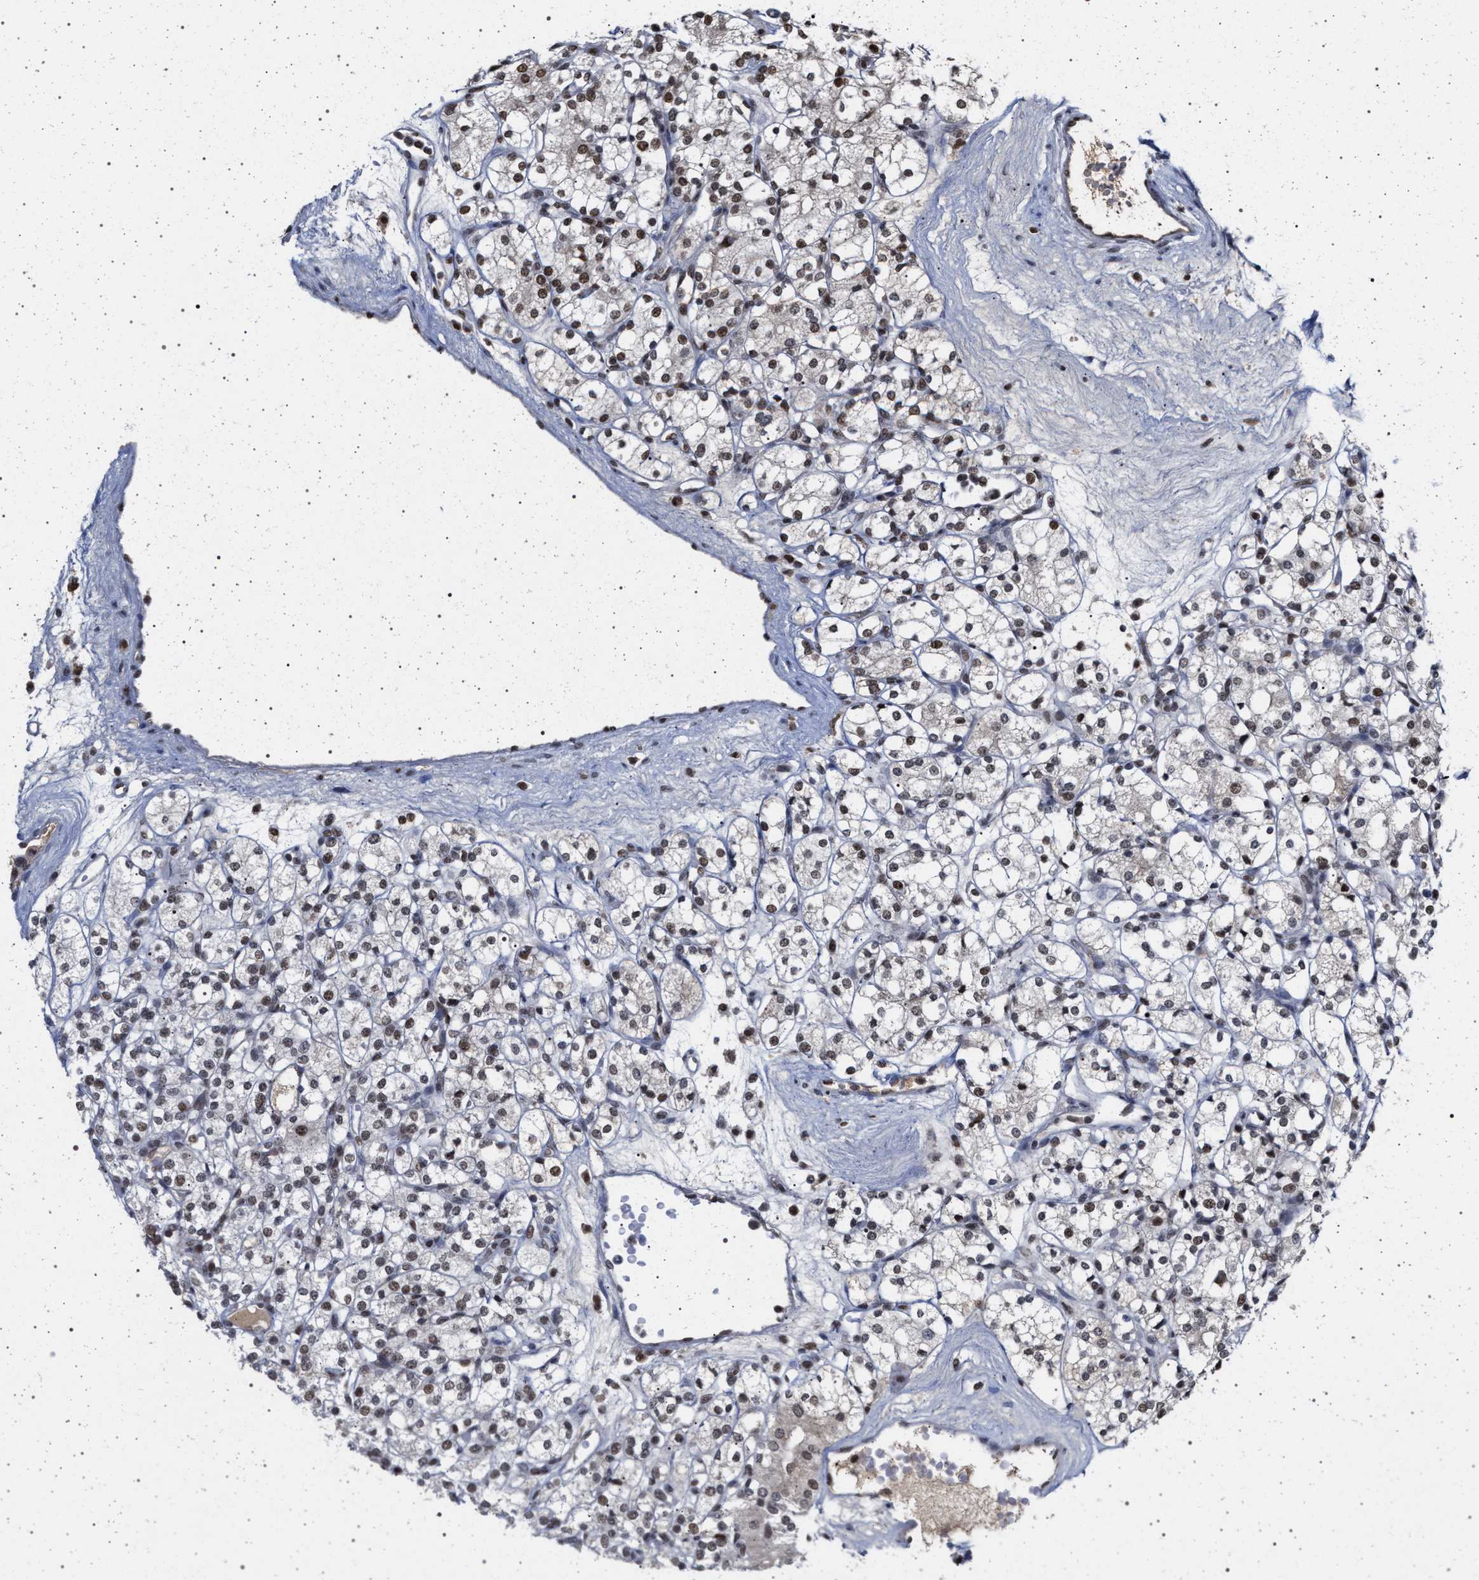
{"staining": {"intensity": "moderate", "quantity": ">75%", "location": "nuclear"}, "tissue": "renal cancer", "cell_type": "Tumor cells", "image_type": "cancer", "snomed": [{"axis": "morphology", "description": "Adenocarcinoma, NOS"}, {"axis": "topography", "description": "Kidney"}], "caption": "Immunohistochemical staining of renal cancer (adenocarcinoma) displays medium levels of moderate nuclear staining in approximately >75% of tumor cells.", "gene": "PHF12", "patient": {"sex": "male", "age": 77}}